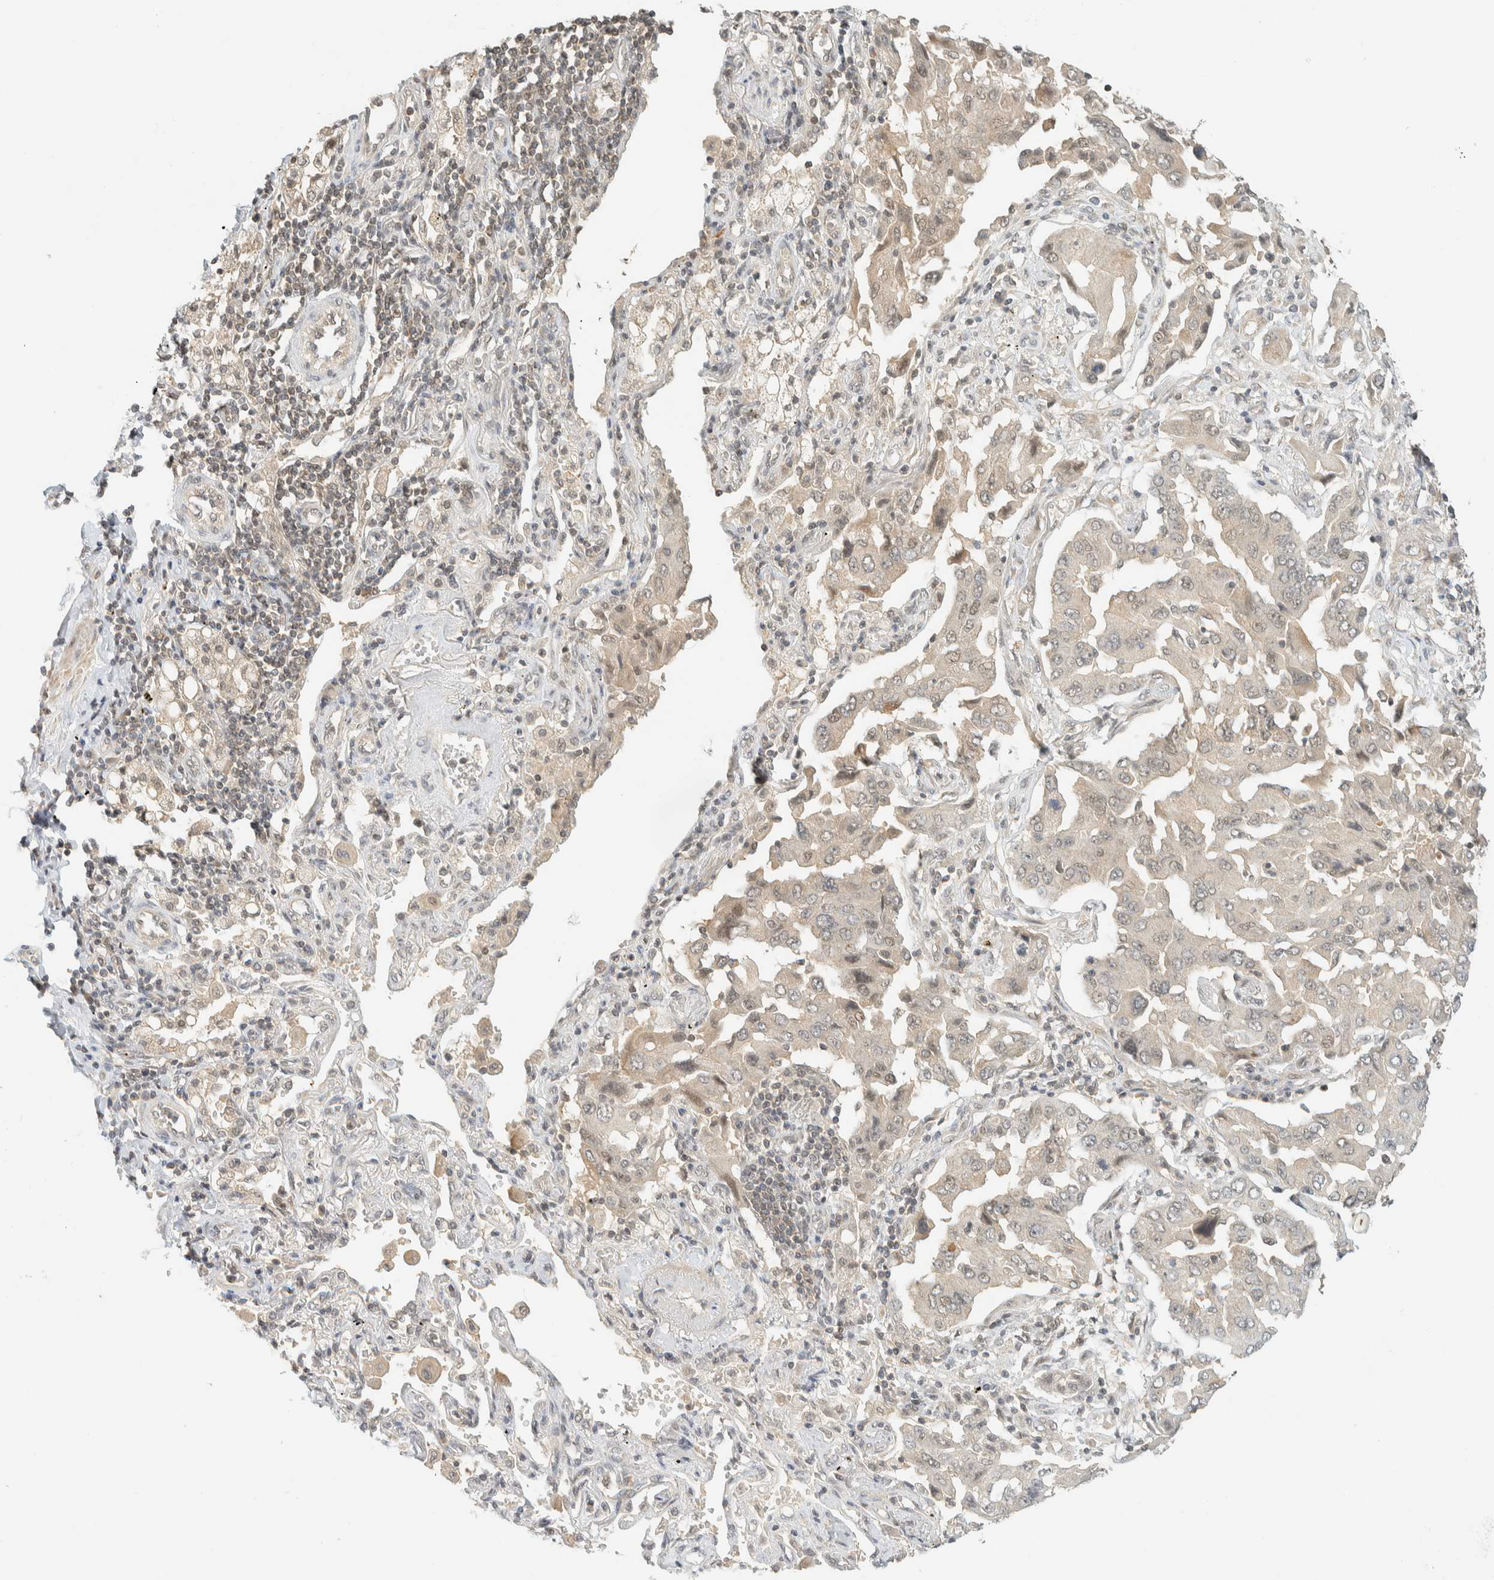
{"staining": {"intensity": "weak", "quantity": "25%-75%", "location": "cytoplasmic/membranous"}, "tissue": "lung cancer", "cell_type": "Tumor cells", "image_type": "cancer", "snomed": [{"axis": "morphology", "description": "Adenocarcinoma, NOS"}, {"axis": "topography", "description": "Lung"}], "caption": "A low amount of weak cytoplasmic/membranous positivity is appreciated in approximately 25%-75% of tumor cells in lung adenocarcinoma tissue.", "gene": "KIFAP3", "patient": {"sex": "female", "age": 65}}